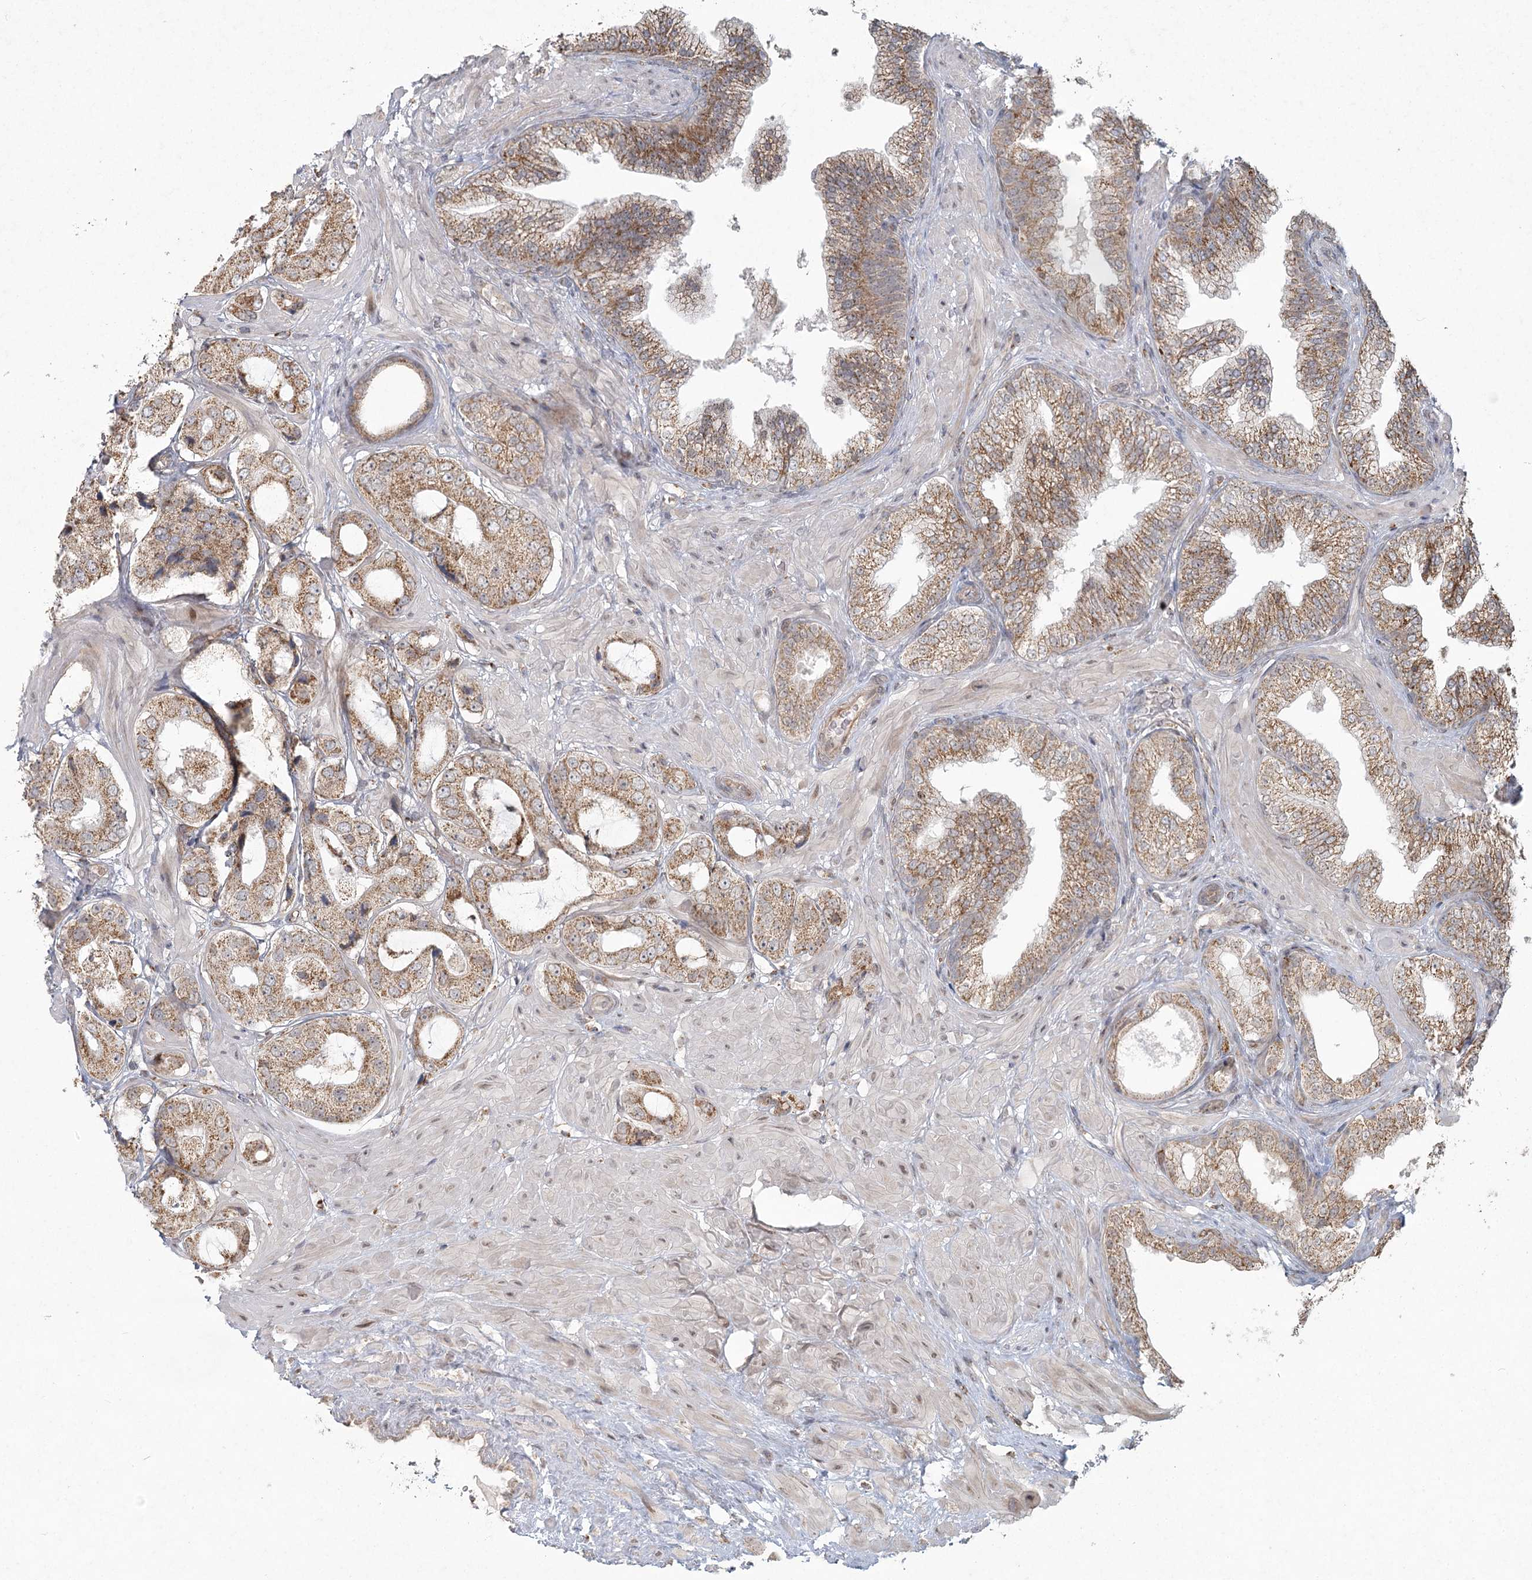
{"staining": {"intensity": "moderate", "quantity": ">75%", "location": "cytoplasmic/membranous"}, "tissue": "prostate cancer", "cell_type": "Tumor cells", "image_type": "cancer", "snomed": [{"axis": "morphology", "description": "Adenocarcinoma, High grade"}, {"axis": "topography", "description": "Prostate"}], "caption": "Brown immunohistochemical staining in human prostate cancer (high-grade adenocarcinoma) exhibits moderate cytoplasmic/membranous staining in approximately >75% of tumor cells. Nuclei are stained in blue.", "gene": "LACTB", "patient": {"sex": "male", "age": 59}}